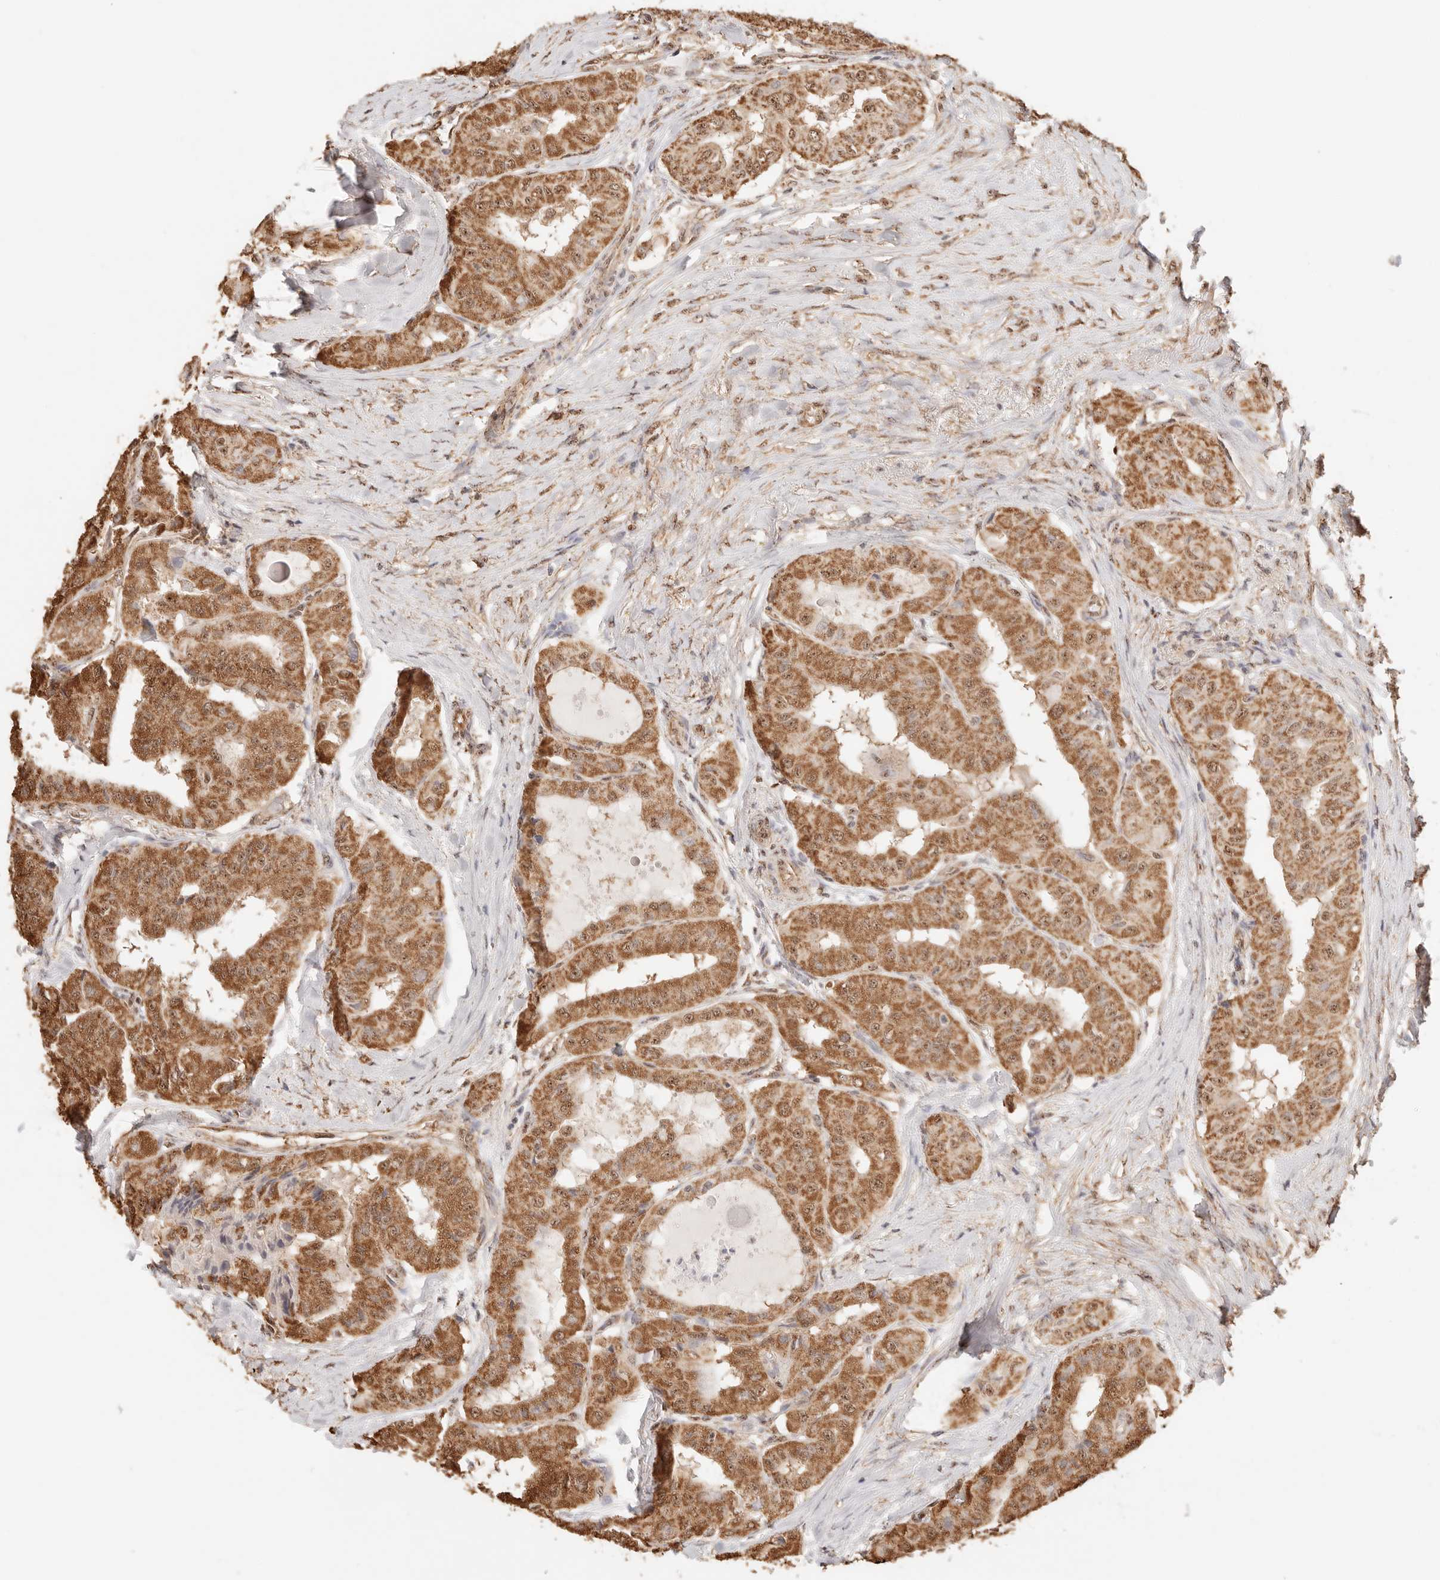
{"staining": {"intensity": "moderate", "quantity": ">75%", "location": "cytoplasmic/membranous,nuclear"}, "tissue": "thyroid cancer", "cell_type": "Tumor cells", "image_type": "cancer", "snomed": [{"axis": "morphology", "description": "Papillary adenocarcinoma, NOS"}, {"axis": "topography", "description": "Thyroid gland"}], "caption": "Papillary adenocarcinoma (thyroid) stained with IHC demonstrates moderate cytoplasmic/membranous and nuclear positivity in about >75% of tumor cells.", "gene": "IL1R2", "patient": {"sex": "female", "age": 59}}